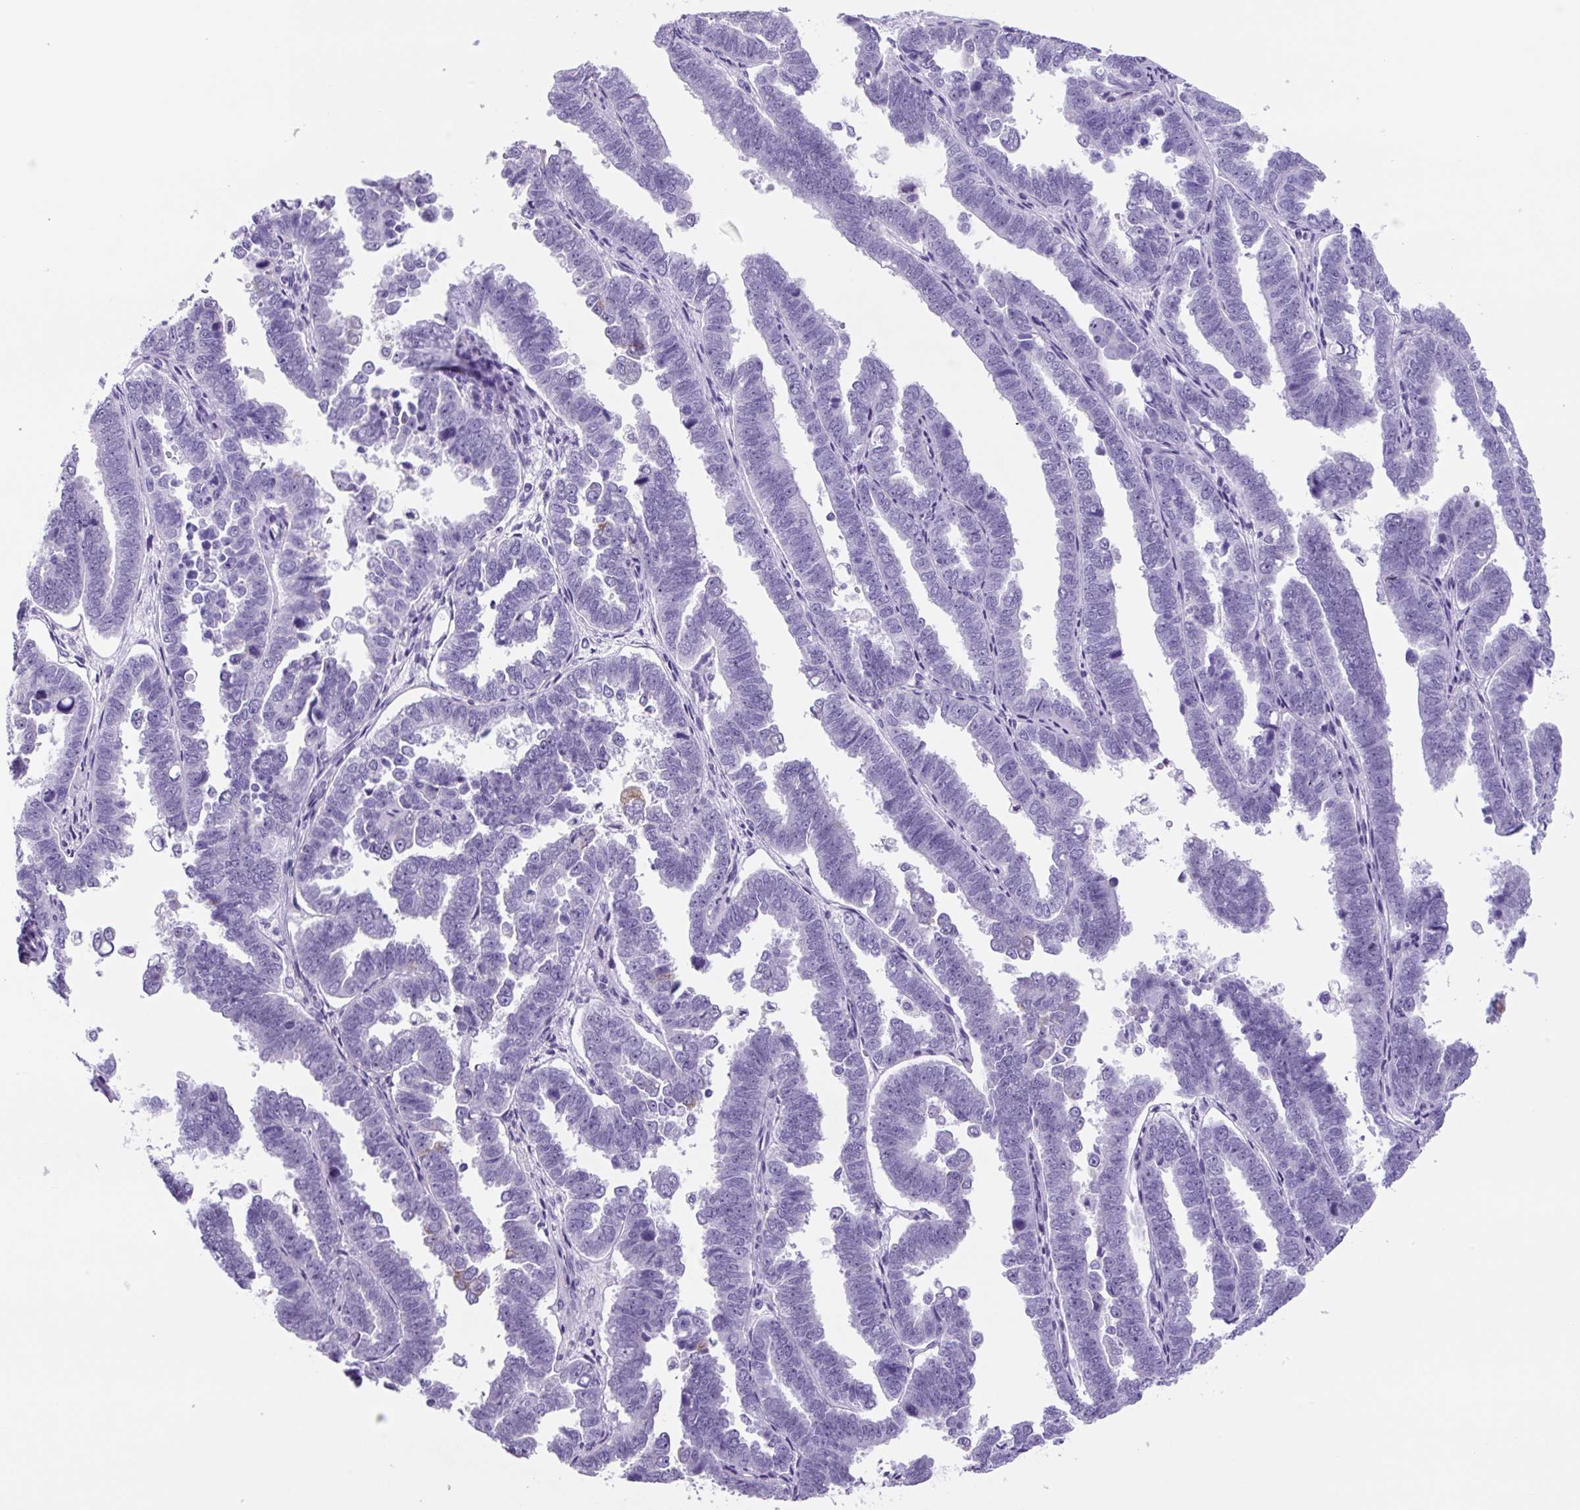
{"staining": {"intensity": "negative", "quantity": "none", "location": "none"}, "tissue": "endometrial cancer", "cell_type": "Tumor cells", "image_type": "cancer", "snomed": [{"axis": "morphology", "description": "Adenocarcinoma, NOS"}, {"axis": "topography", "description": "Endometrium"}], "caption": "Adenocarcinoma (endometrial) stained for a protein using immunohistochemistry (IHC) shows no staining tumor cells.", "gene": "TNFRSF8", "patient": {"sex": "female", "age": 75}}